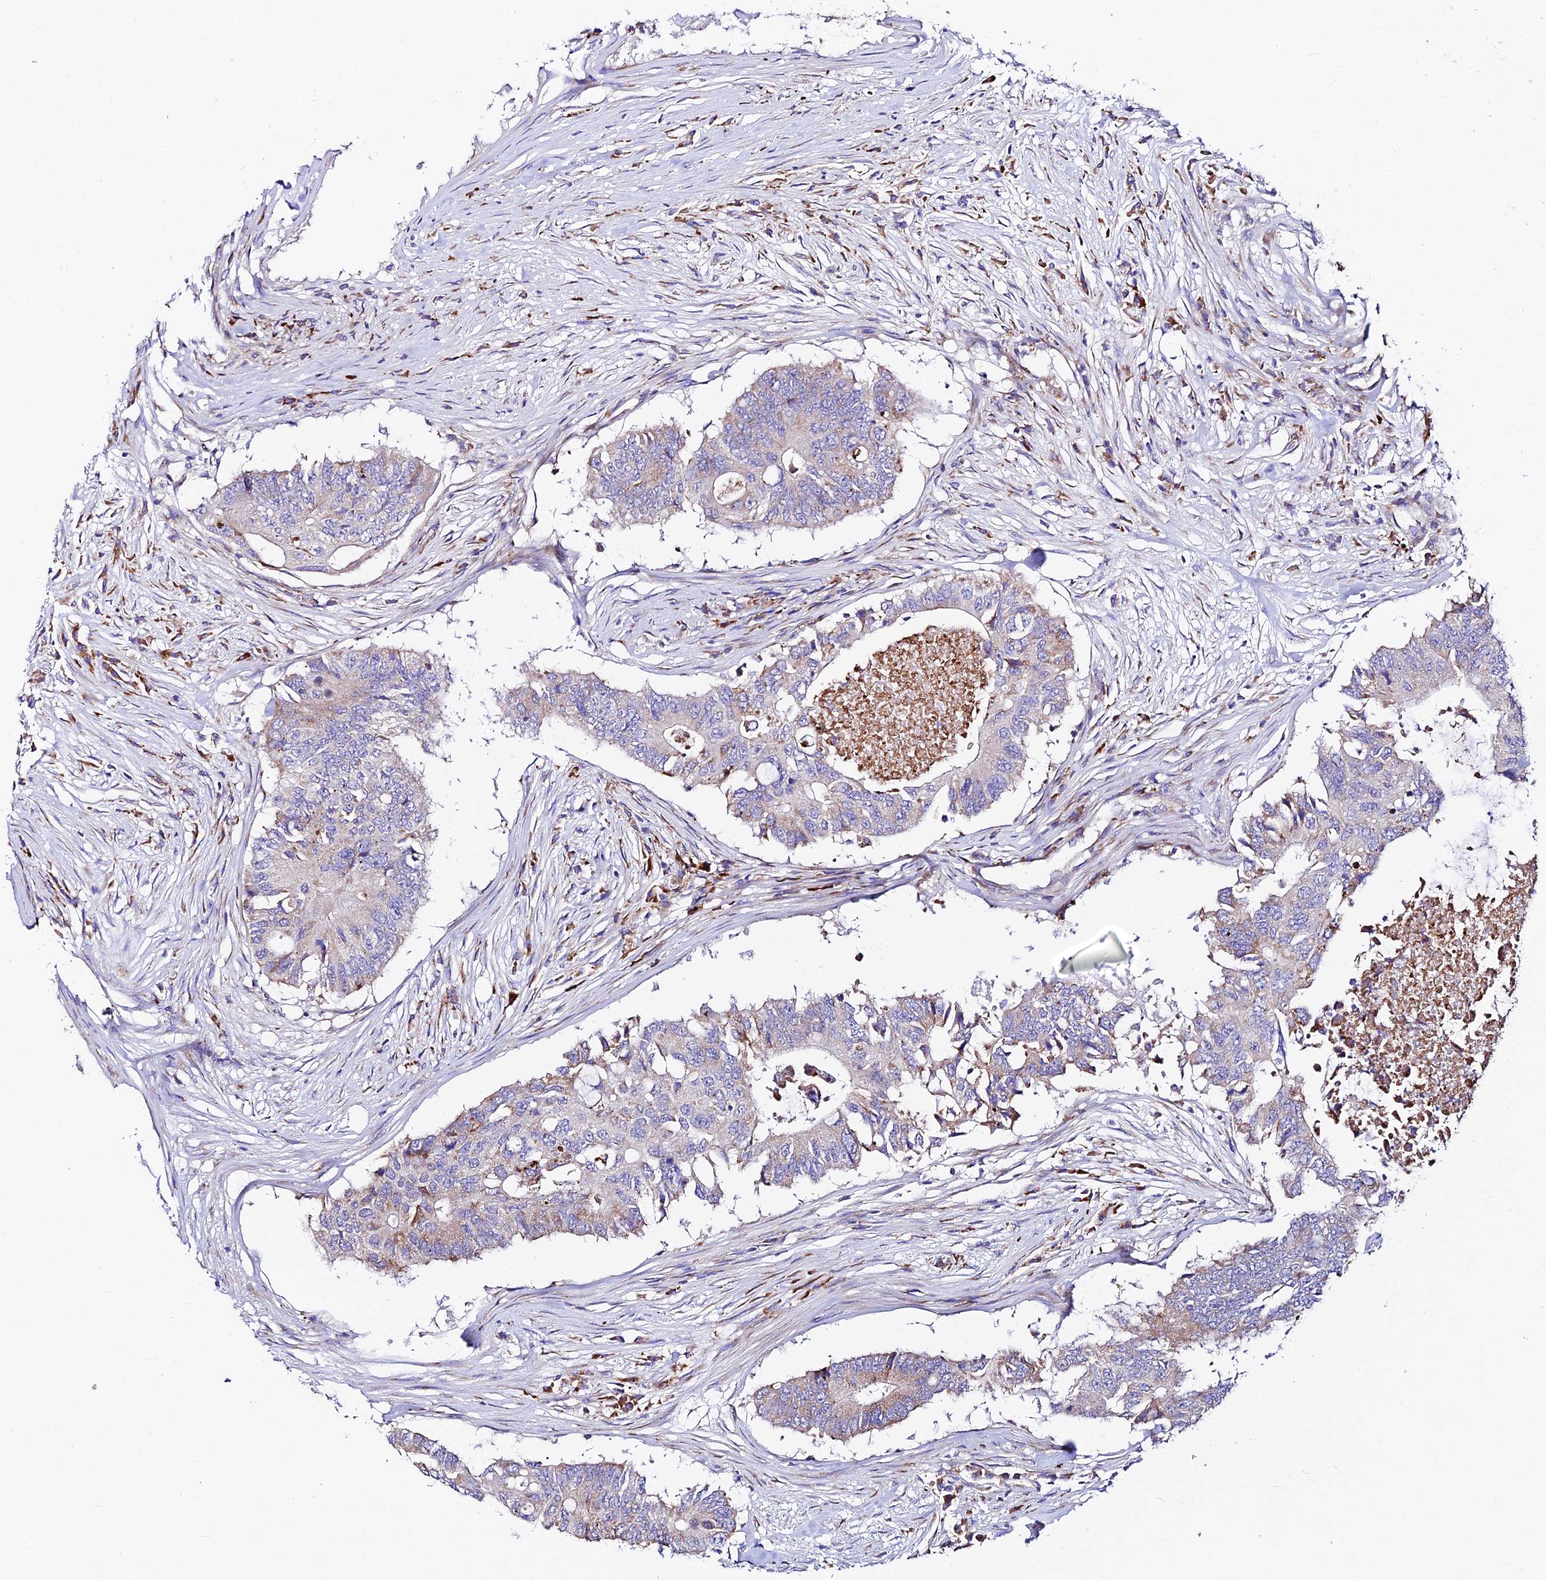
{"staining": {"intensity": "weak", "quantity": "<25%", "location": "cytoplasmic/membranous"}, "tissue": "colorectal cancer", "cell_type": "Tumor cells", "image_type": "cancer", "snomed": [{"axis": "morphology", "description": "Adenocarcinoma, NOS"}, {"axis": "topography", "description": "Colon"}], "caption": "The image demonstrates no significant expression in tumor cells of colorectal cancer (adenocarcinoma).", "gene": "VPS13C", "patient": {"sex": "male", "age": 71}}